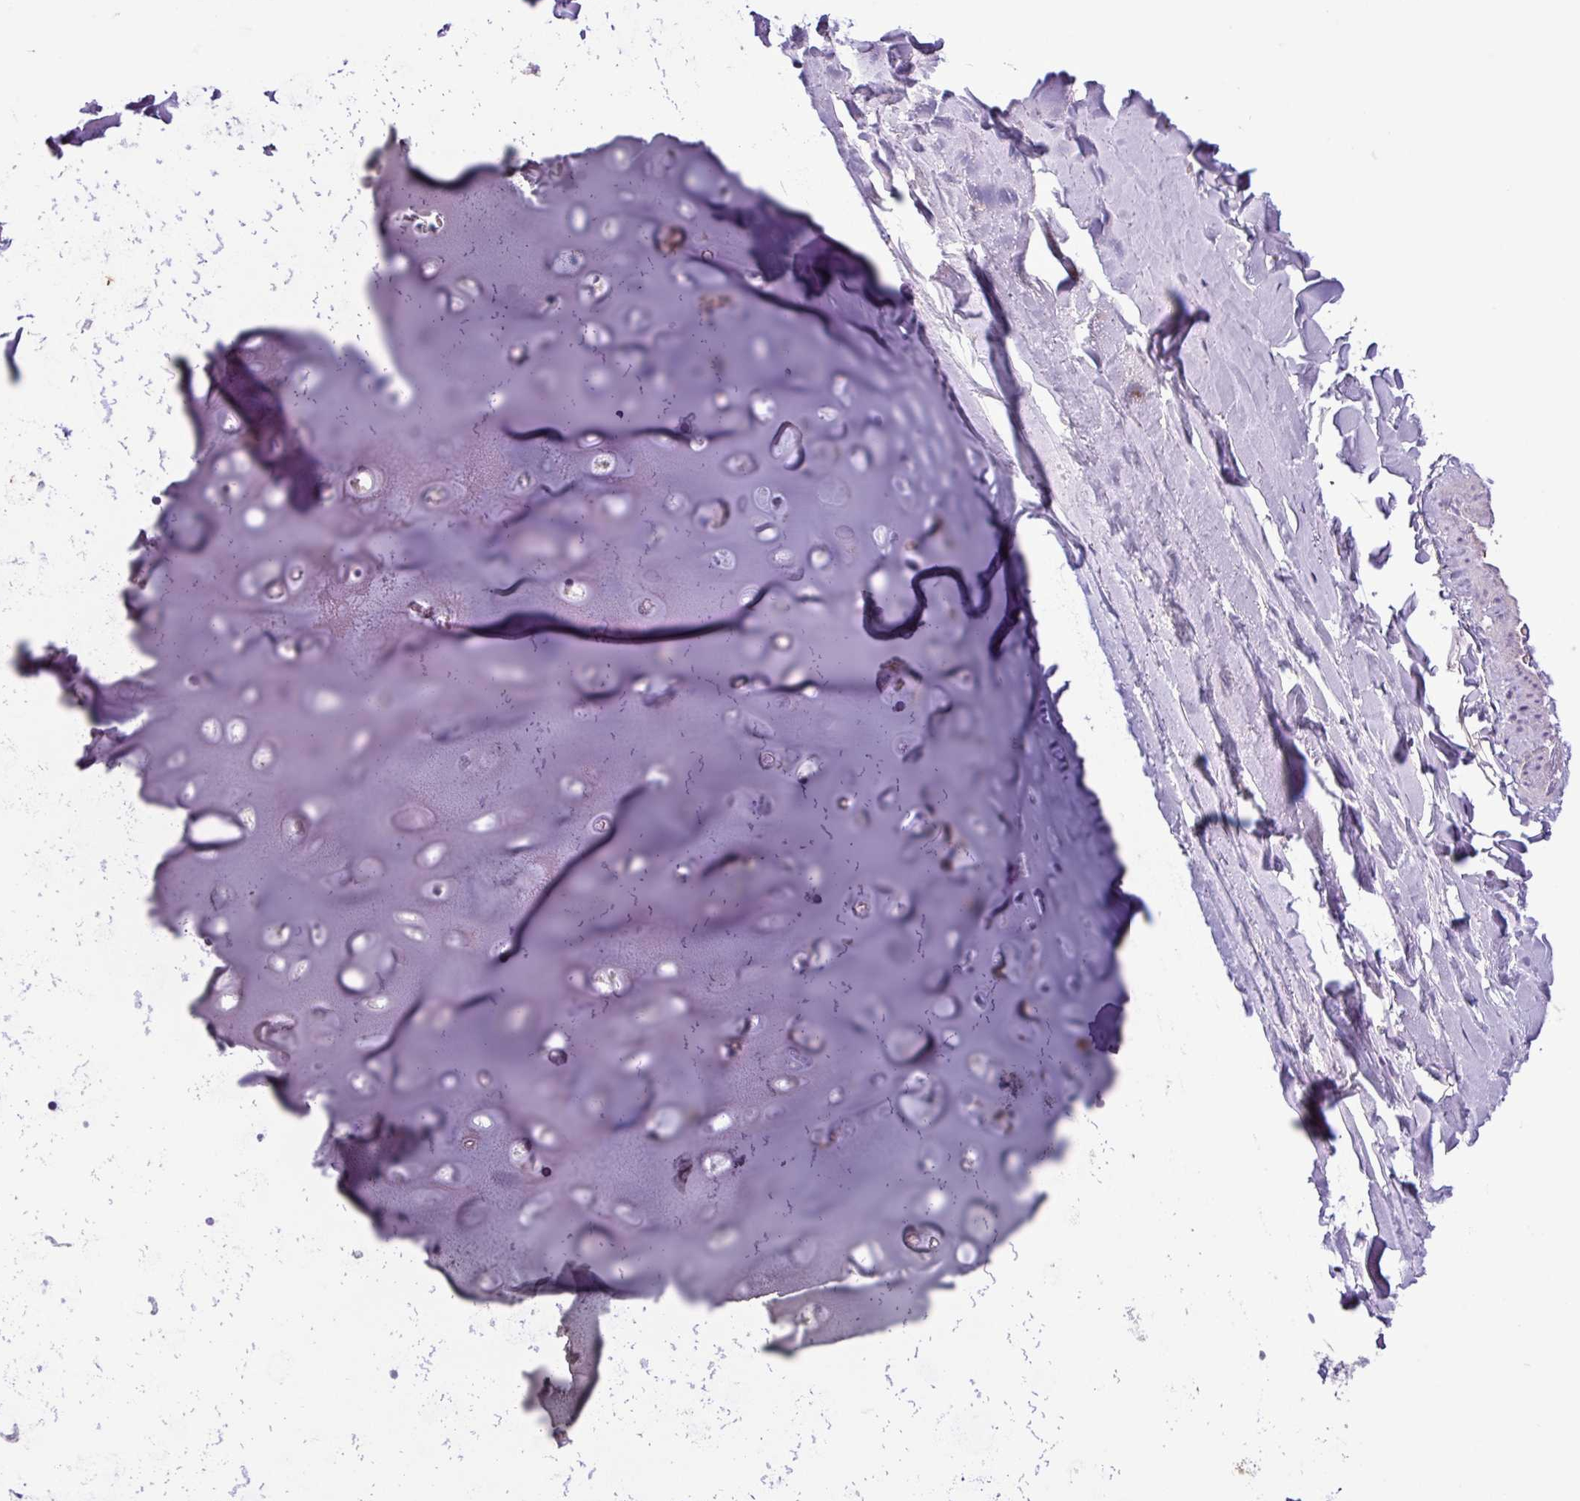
{"staining": {"intensity": "negative", "quantity": "none", "location": "none"}, "tissue": "adipose tissue", "cell_type": "Adipocytes", "image_type": "normal", "snomed": [{"axis": "morphology", "description": "Normal tissue, NOS"}, {"axis": "morphology", "description": "Squamous cell carcinoma, NOS"}, {"axis": "topography", "description": "Bronchus"}, {"axis": "topography", "description": "Lung"}], "caption": "The image exhibits no staining of adipocytes in normal adipose tissue.", "gene": "C9orf24", "patient": {"sex": "female", "age": 70}}